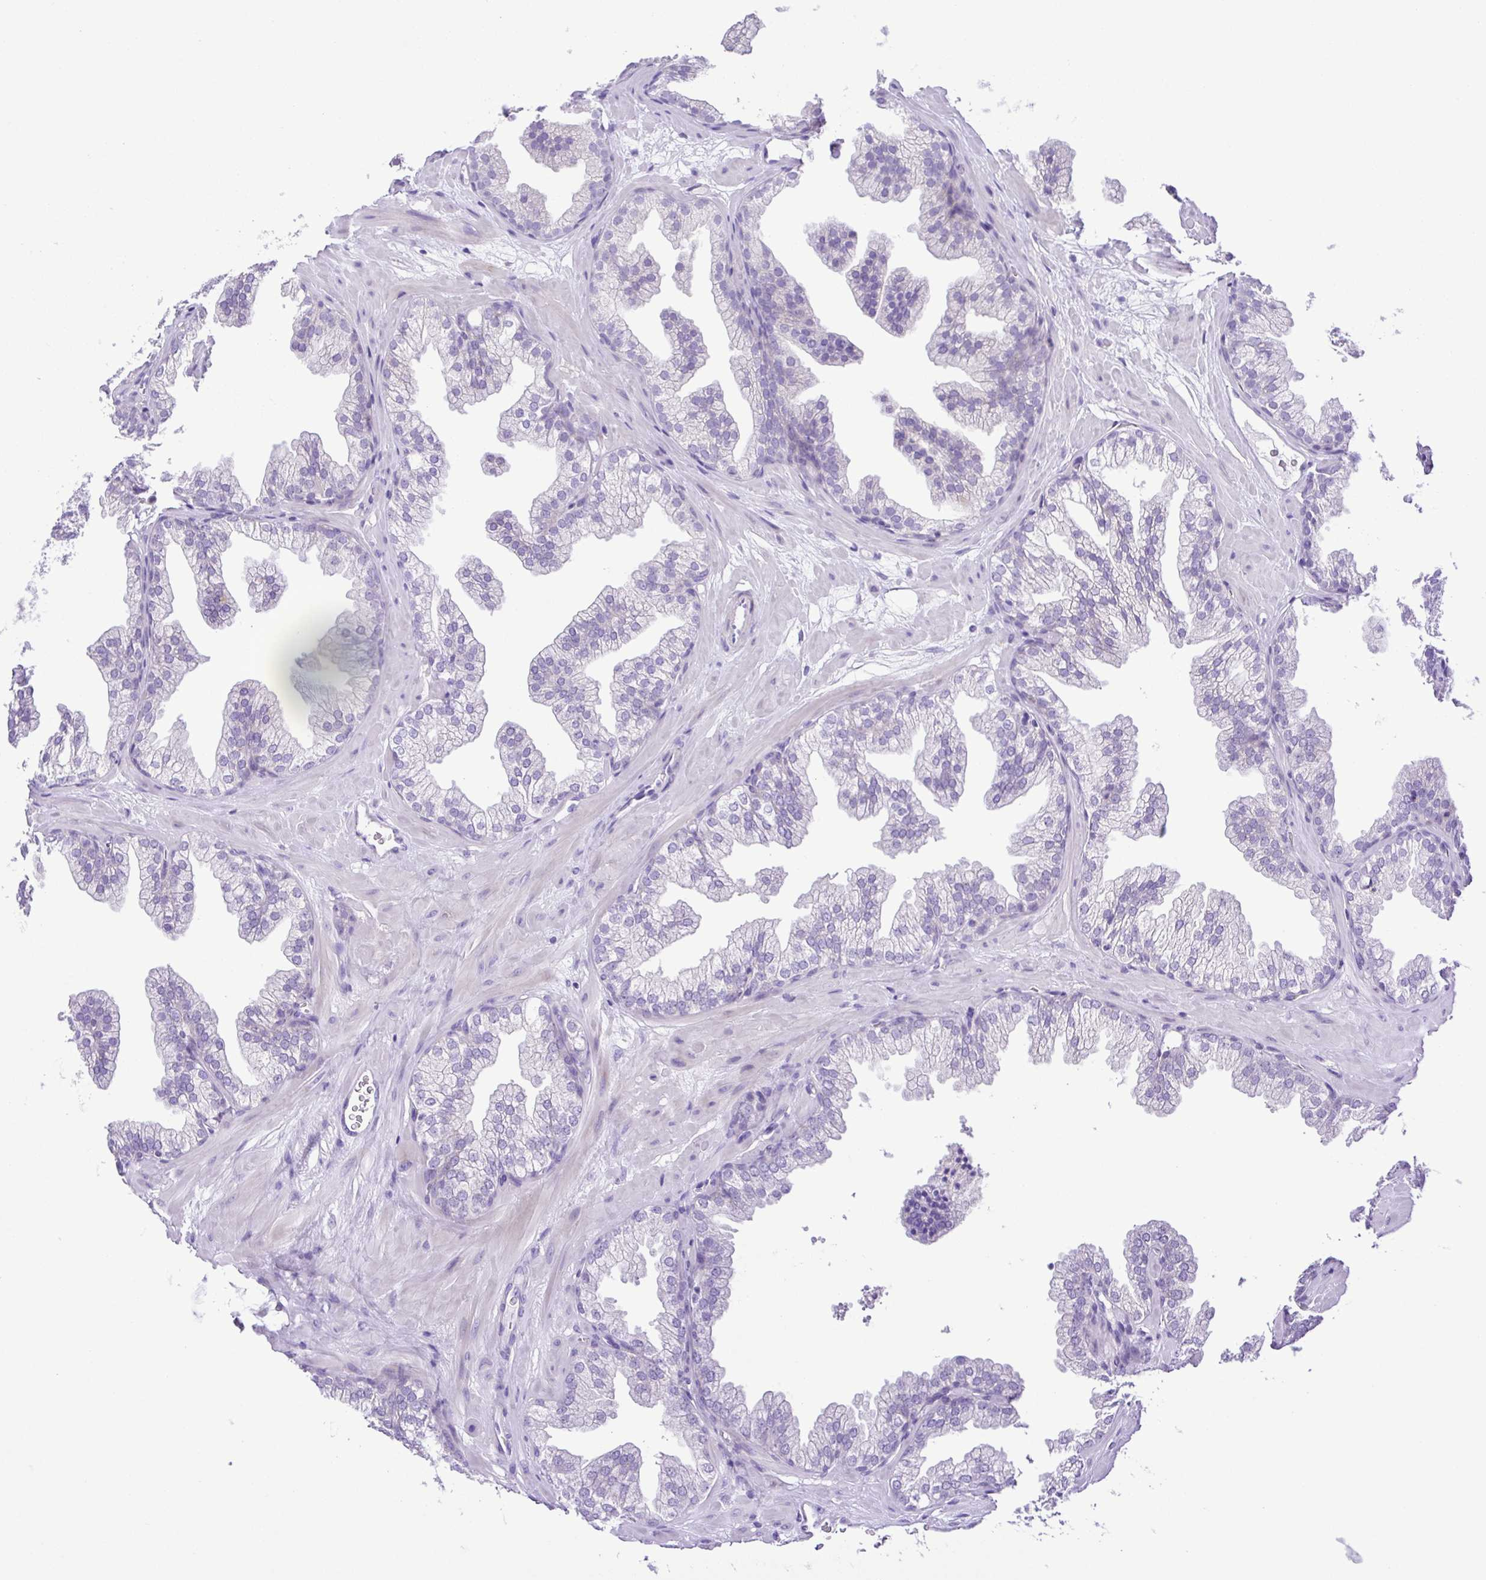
{"staining": {"intensity": "negative", "quantity": "none", "location": "none"}, "tissue": "prostate", "cell_type": "Glandular cells", "image_type": "normal", "snomed": [{"axis": "morphology", "description": "Normal tissue, NOS"}, {"axis": "topography", "description": "Prostate"}], "caption": "IHC histopathology image of unremarkable prostate: human prostate stained with DAB (3,3'-diaminobenzidine) shows no significant protein expression in glandular cells. (Brightfield microscopy of DAB (3,3'-diaminobenzidine) immunohistochemistry at high magnification).", "gene": "SYT1", "patient": {"sex": "male", "age": 37}}